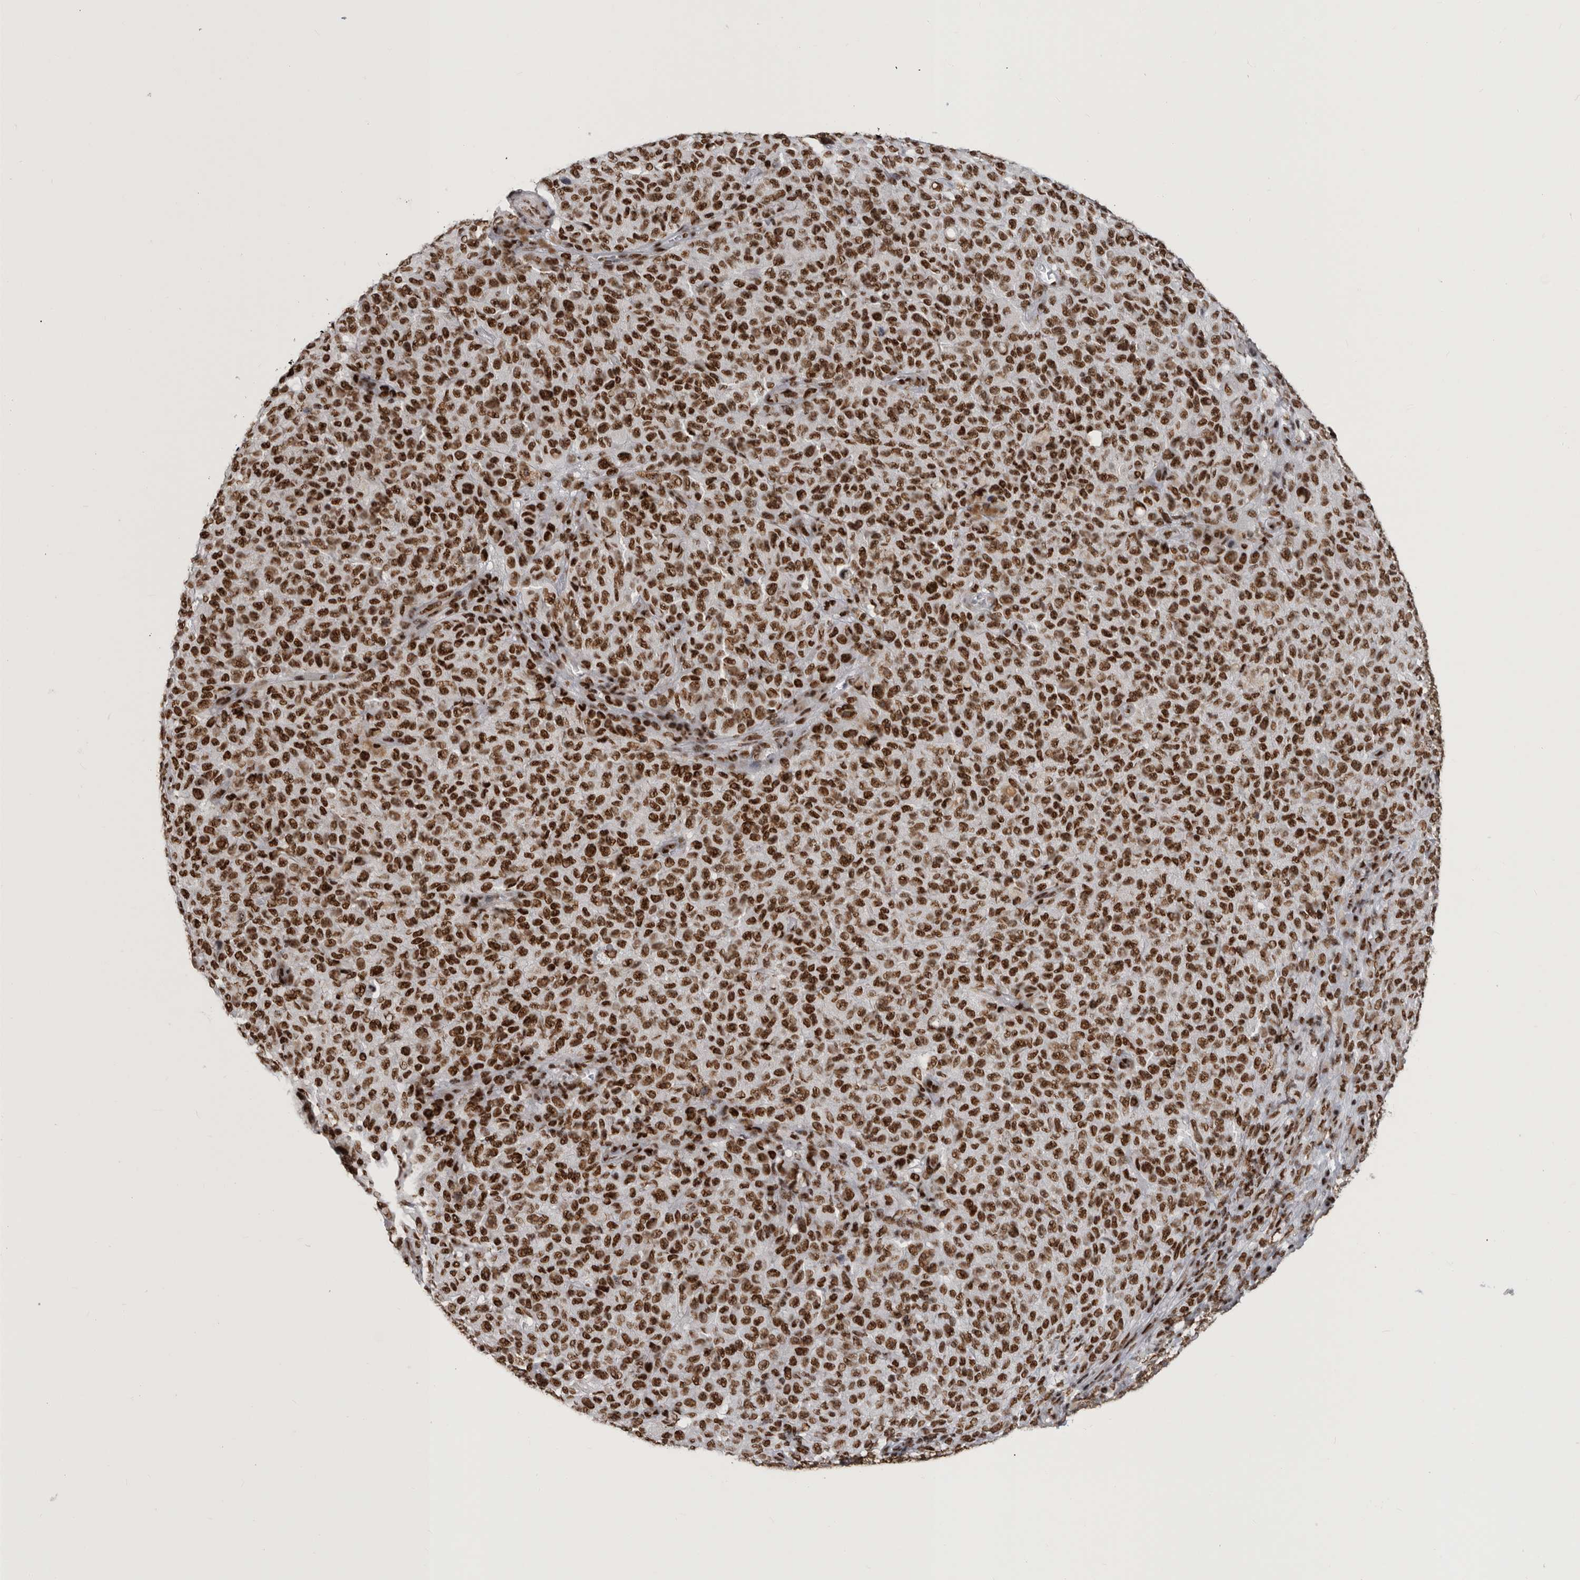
{"staining": {"intensity": "strong", "quantity": ">75%", "location": "nuclear"}, "tissue": "melanoma", "cell_type": "Tumor cells", "image_type": "cancer", "snomed": [{"axis": "morphology", "description": "Malignant melanoma, NOS"}, {"axis": "topography", "description": "Skin"}], "caption": "Tumor cells reveal high levels of strong nuclear expression in about >75% of cells in malignant melanoma.", "gene": "BCLAF1", "patient": {"sex": "female", "age": 82}}